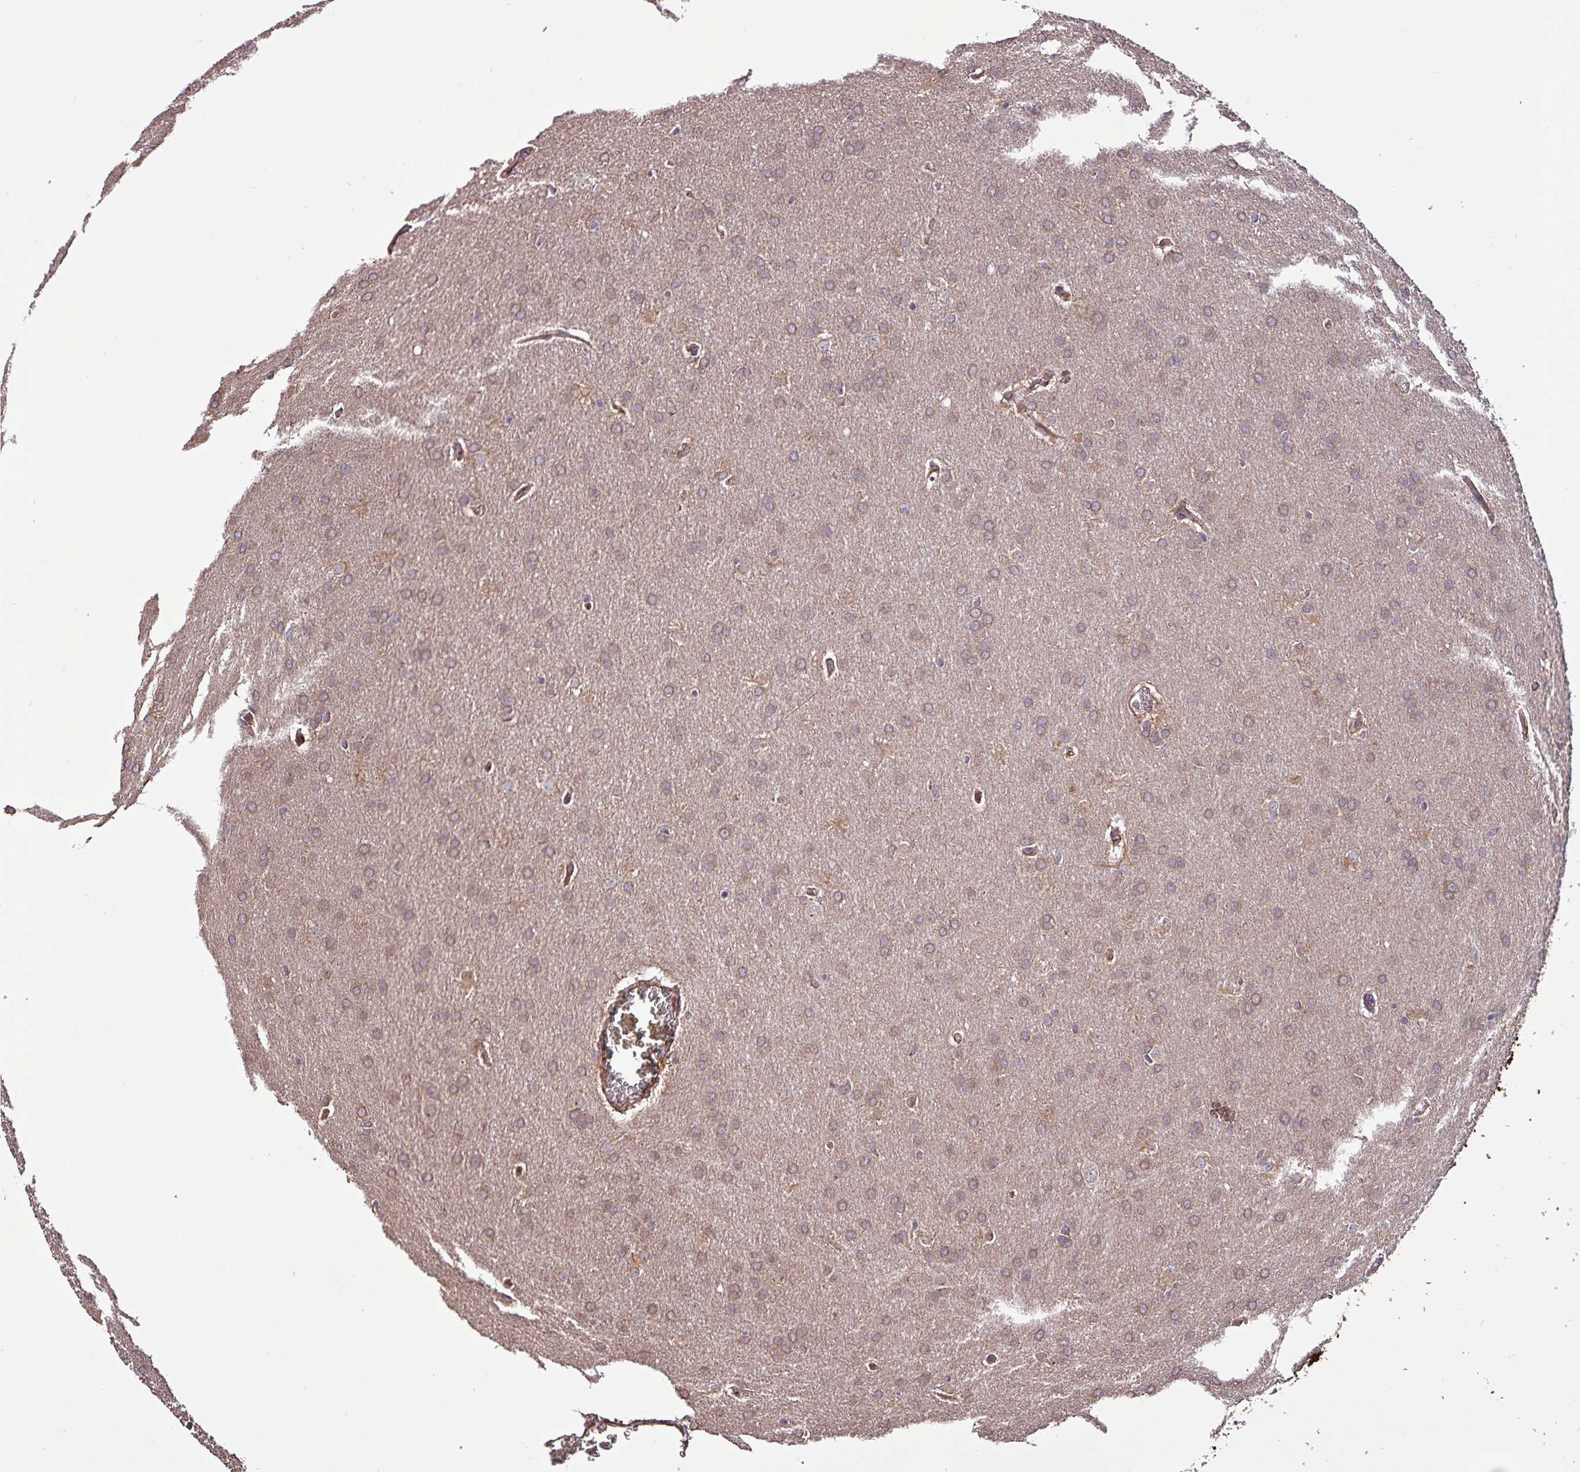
{"staining": {"intensity": "weak", "quantity": "25%-75%", "location": "cytoplasmic/membranous"}, "tissue": "glioma", "cell_type": "Tumor cells", "image_type": "cancer", "snomed": [{"axis": "morphology", "description": "Glioma, malignant, Low grade"}, {"axis": "topography", "description": "Brain"}], "caption": "Immunohistochemical staining of human glioma displays low levels of weak cytoplasmic/membranous positivity in approximately 25%-75% of tumor cells. The staining was performed using DAB (3,3'-diaminobenzidine) to visualize the protein expression in brown, while the nuclei were stained in blue with hematoxylin (Magnification: 20x).", "gene": "PAFAH1B2", "patient": {"sex": "female", "age": 32}}